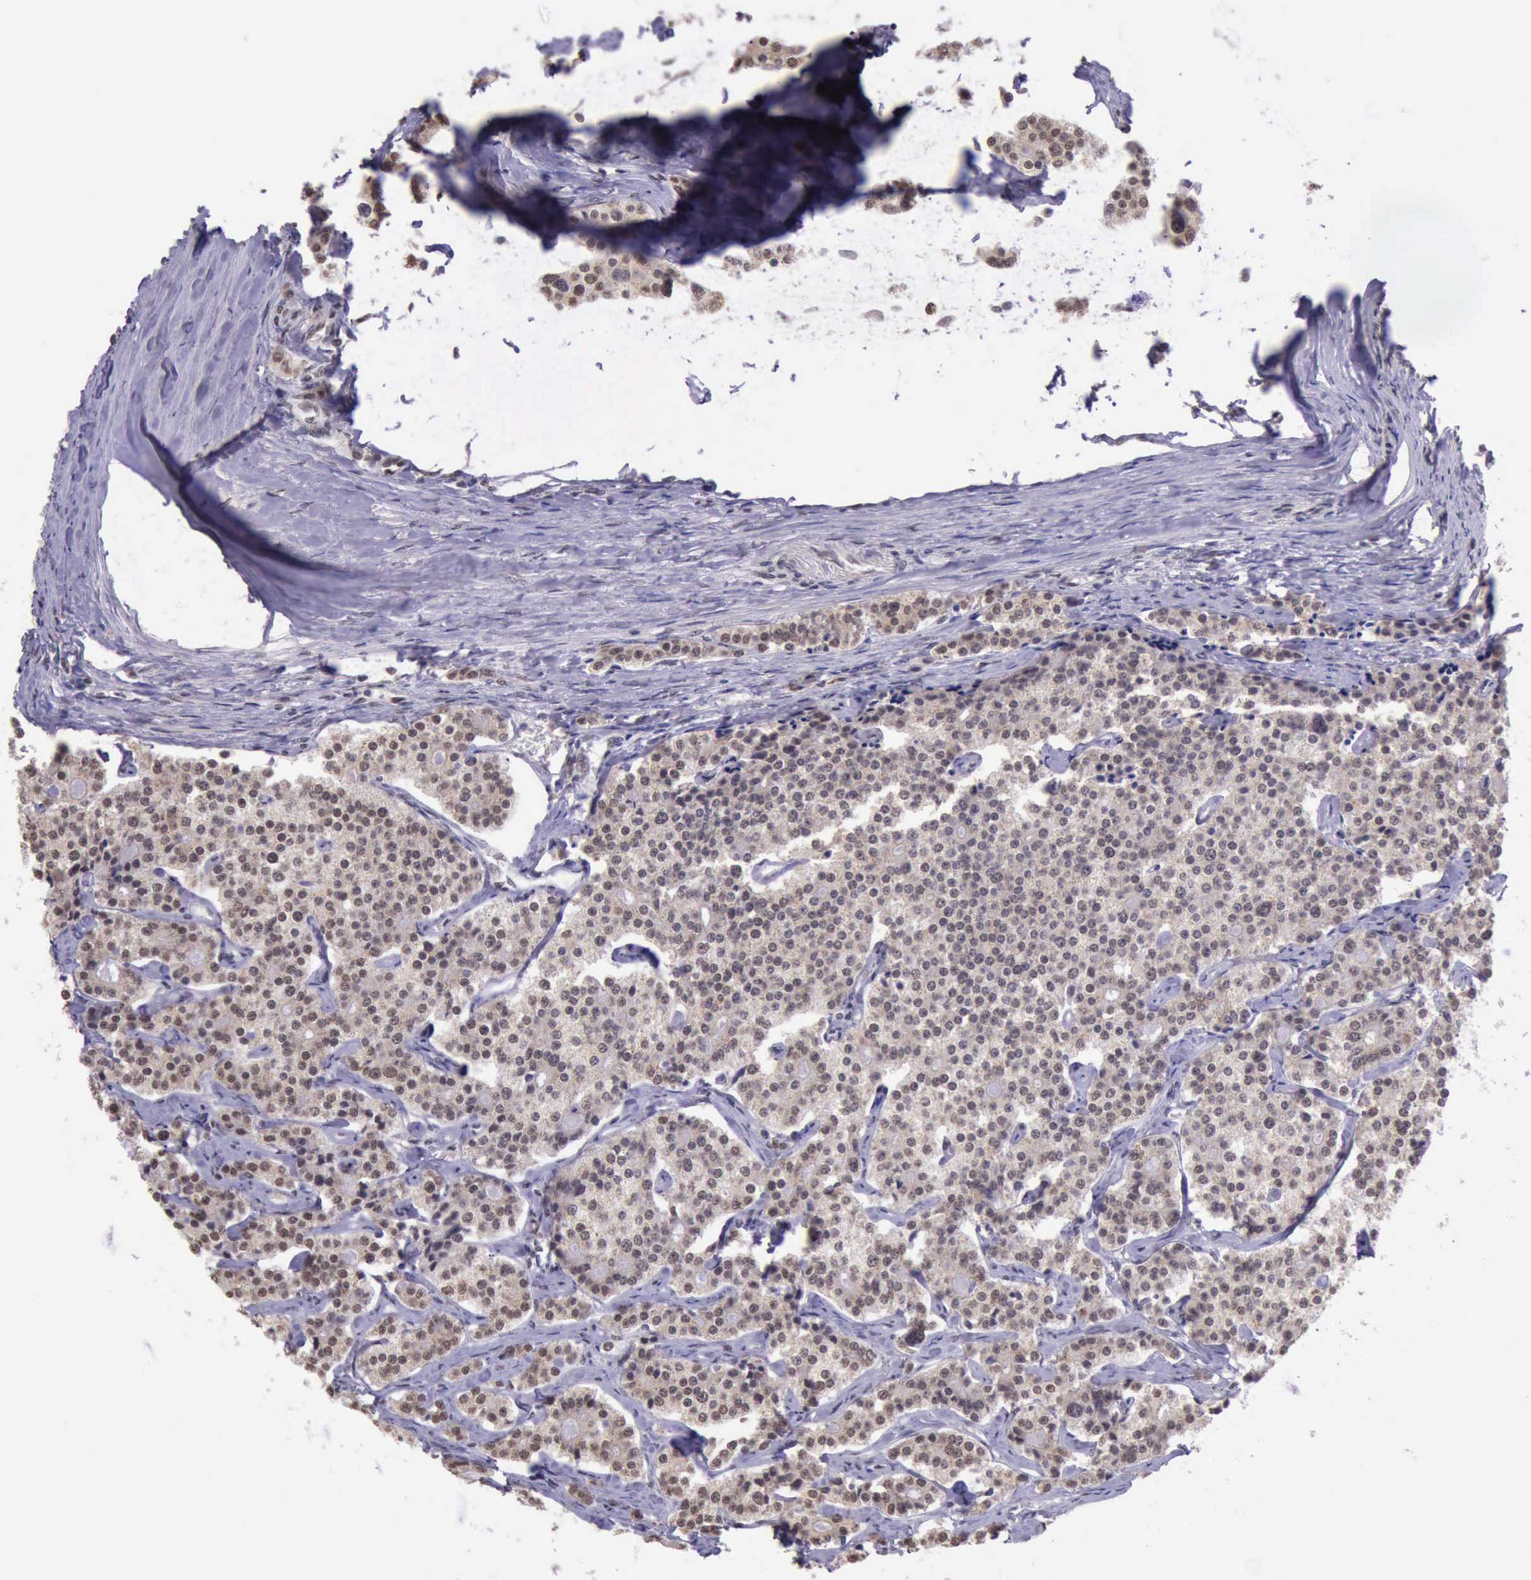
{"staining": {"intensity": "moderate", "quantity": ">75%", "location": "nuclear"}, "tissue": "carcinoid", "cell_type": "Tumor cells", "image_type": "cancer", "snomed": [{"axis": "morphology", "description": "Carcinoid, malignant, NOS"}, {"axis": "topography", "description": "Small intestine"}], "caption": "Carcinoid stained with immunohistochemistry displays moderate nuclear expression in about >75% of tumor cells.", "gene": "PRPF39", "patient": {"sex": "male", "age": 63}}